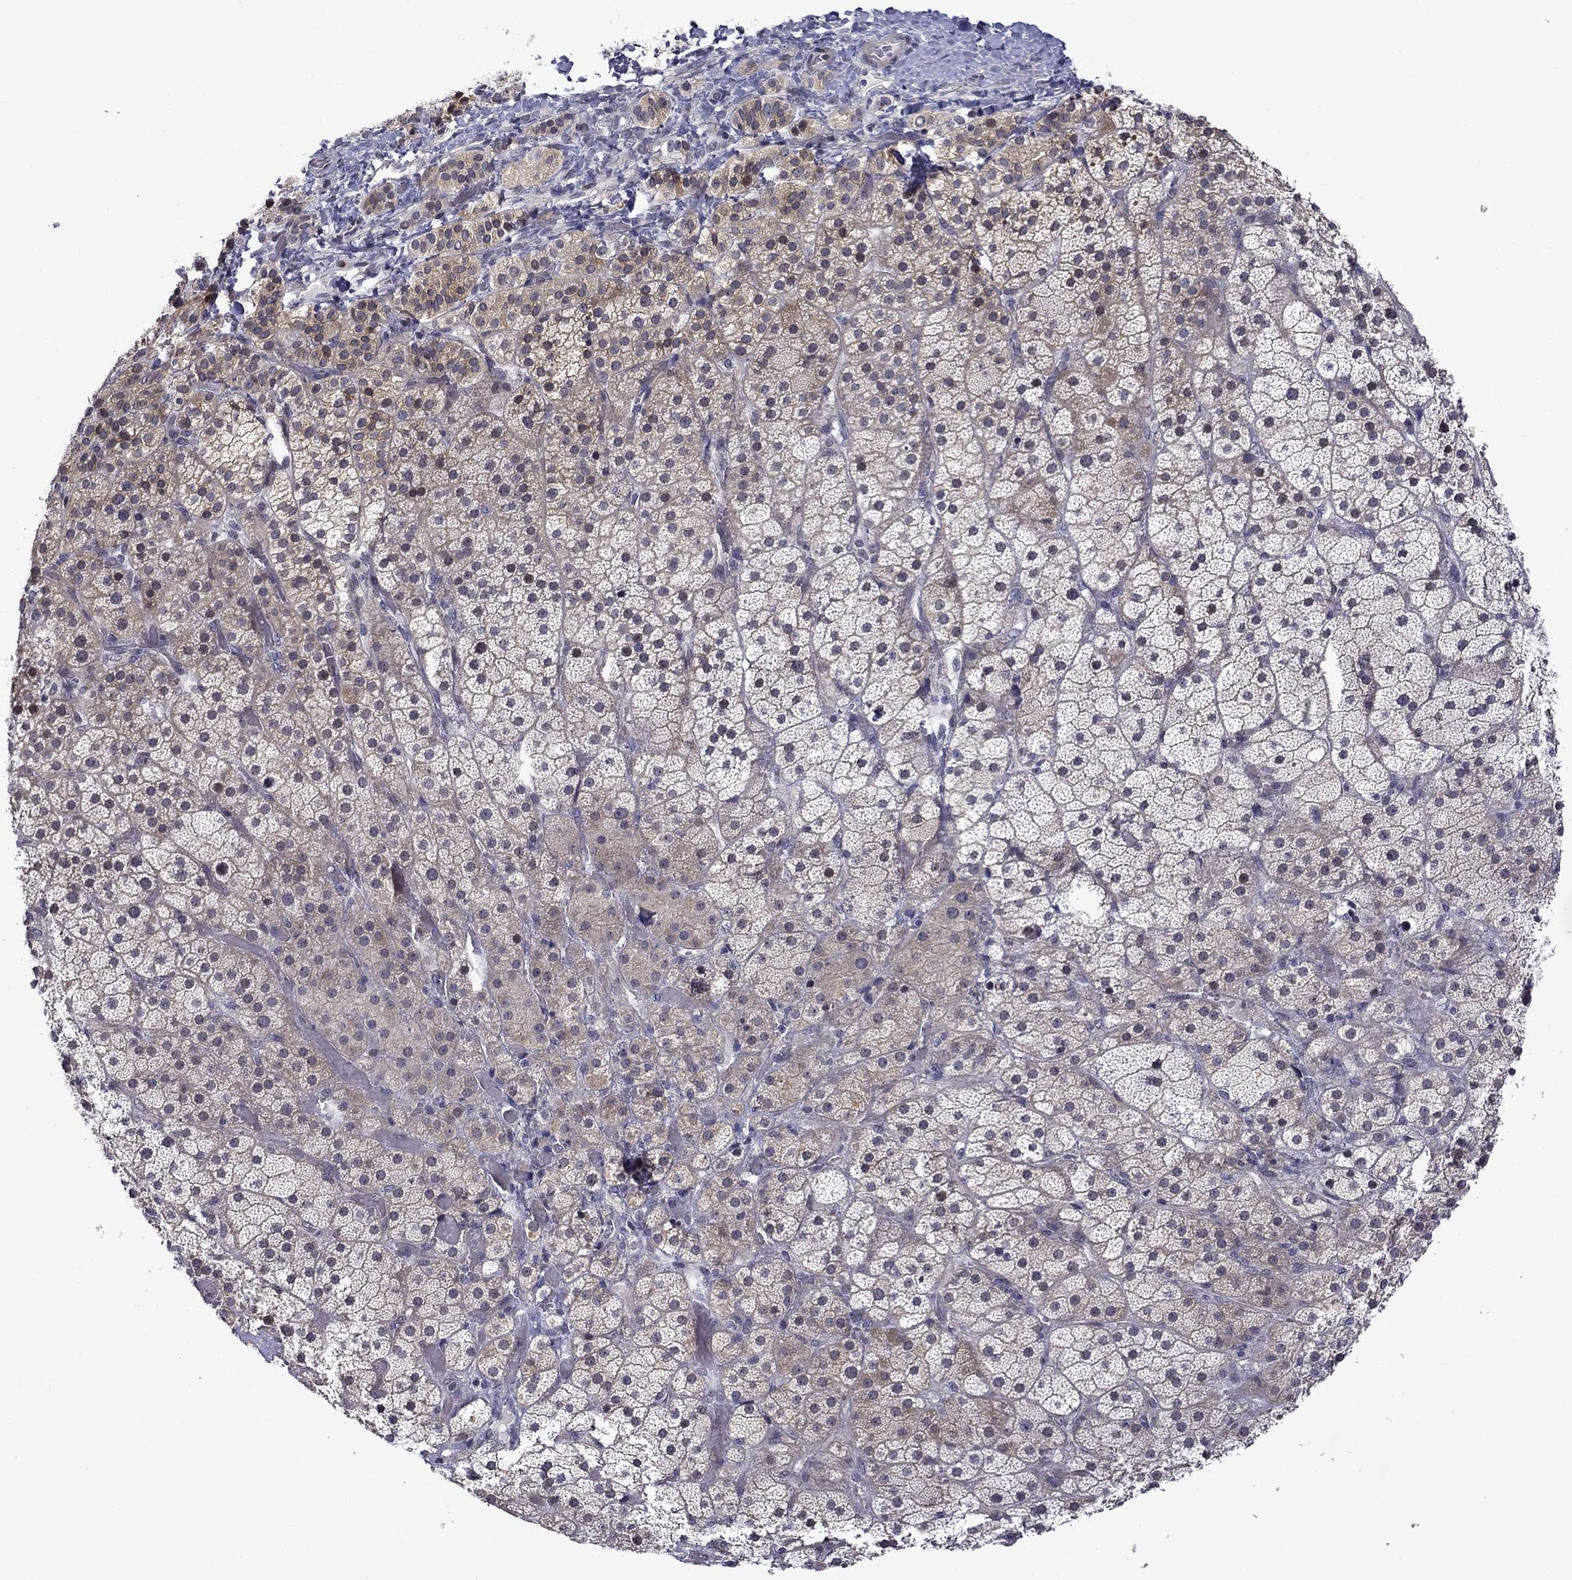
{"staining": {"intensity": "weak", "quantity": "<25%", "location": "cytoplasmic/membranous"}, "tissue": "adrenal gland", "cell_type": "Glandular cells", "image_type": "normal", "snomed": [{"axis": "morphology", "description": "Normal tissue, NOS"}, {"axis": "topography", "description": "Adrenal gland"}], "caption": "High power microscopy histopathology image of an IHC image of benign adrenal gland, revealing no significant positivity in glandular cells.", "gene": "B3GAT1", "patient": {"sex": "male", "age": 57}}